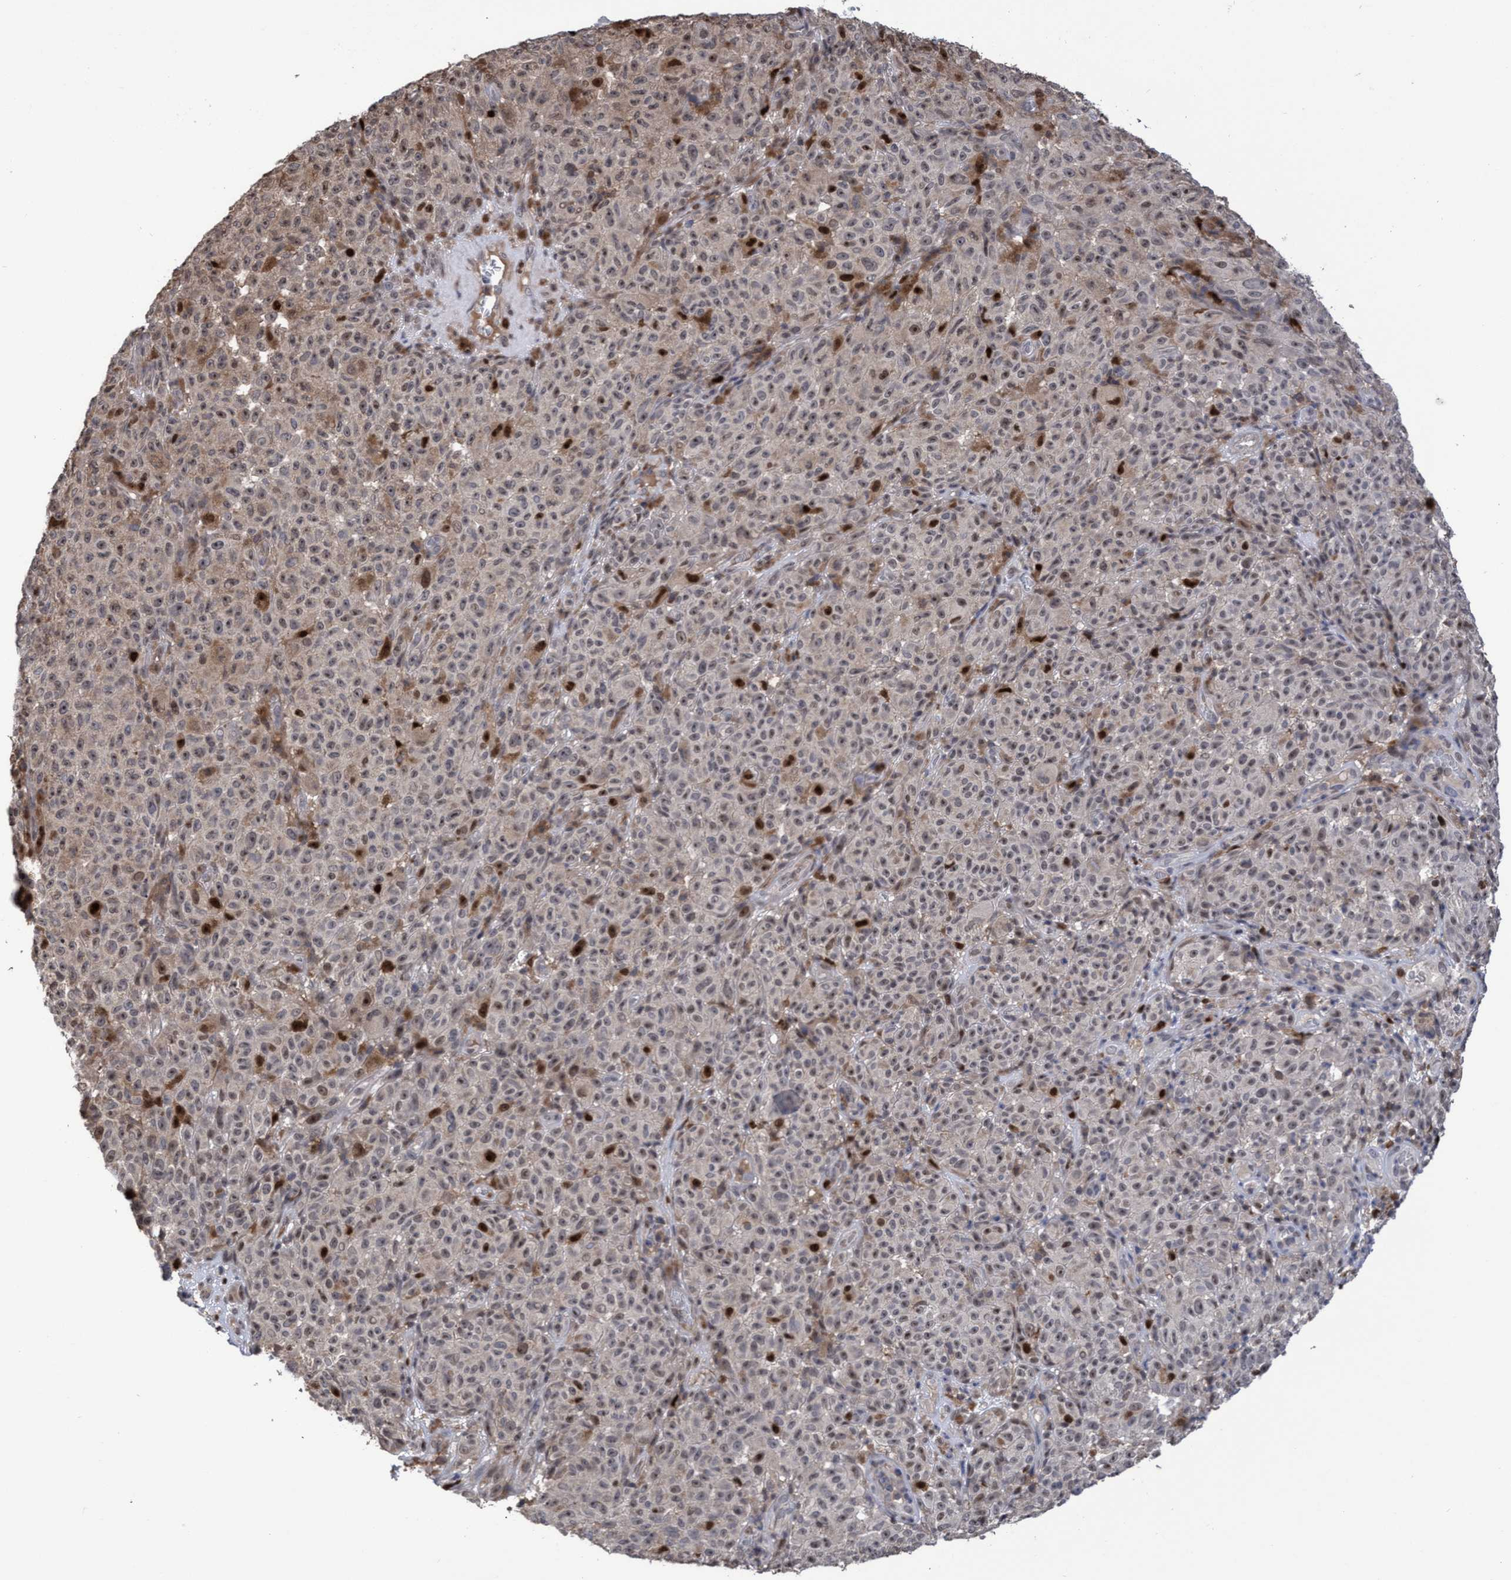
{"staining": {"intensity": "strong", "quantity": ">75%", "location": "cytoplasmic/membranous,nuclear"}, "tissue": "melanoma", "cell_type": "Tumor cells", "image_type": "cancer", "snomed": [{"axis": "morphology", "description": "Malignant melanoma, NOS"}, {"axis": "topography", "description": "Skin"}], "caption": "There is high levels of strong cytoplasmic/membranous and nuclear staining in tumor cells of melanoma, as demonstrated by immunohistochemical staining (brown color).", "gene": "SLBP", "patient": {"sex": "female", "age": 82}}